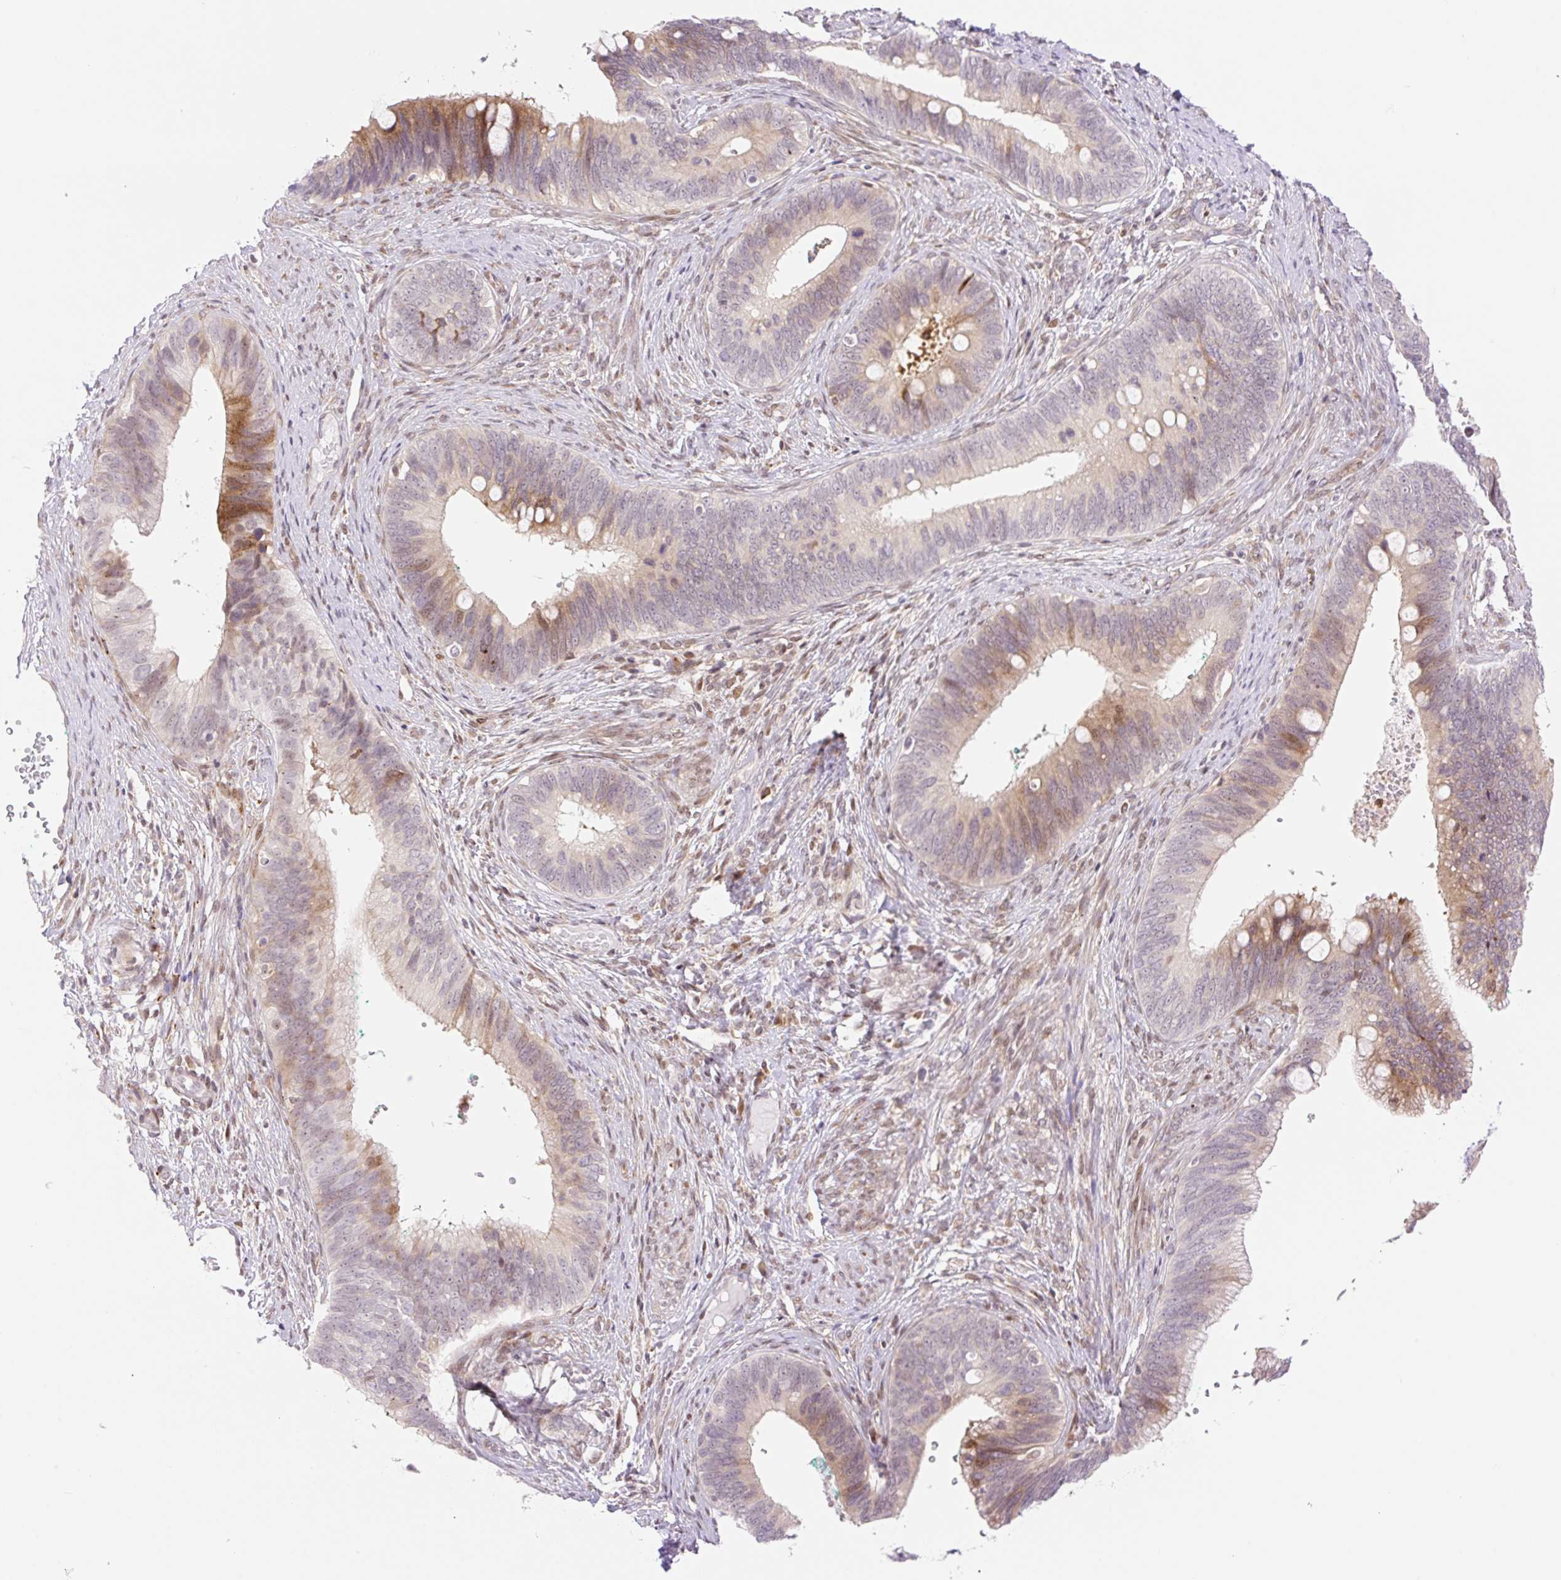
{"staining": {"intensity": "moderate", "quantity": "<25%", "location": "cytoplasmic/membranous,nuclear"}, "tissue": "cervical cancer", "cell_type": "Tumor cells", "image_type": "cancer", "snomed": [{"axis": "morphology", "description": "Adenocarcinoma, NOS"}, {"axis": "topography", "description": "Cervix"}], "caption": "Immunohistochemical staining of adenocarcinoma (cervical) exhibits low levels of moderate cytoplasmic/membranous and nuclear protein expression in approximately <25% of tumor cells.", "gene": "ZFP41", "patient": {"sex": "female", "age": 42}}